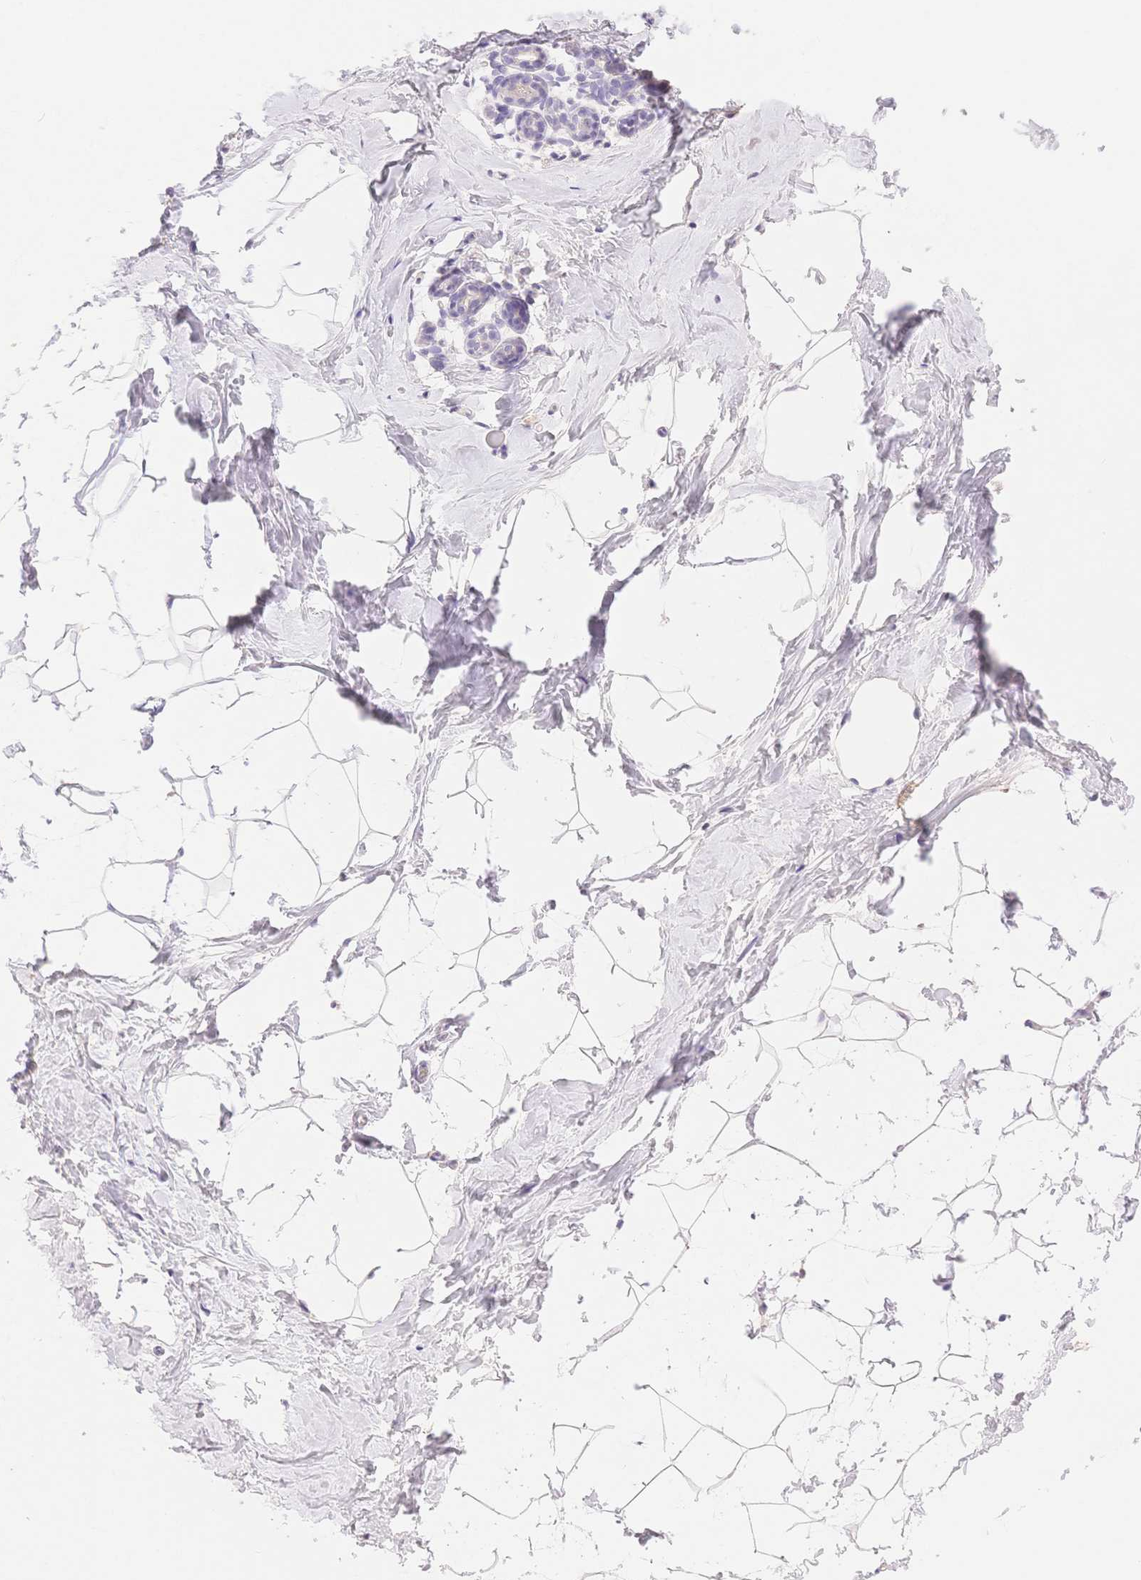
{"staining": {"intensity": "negative", "quantity": "none", "location": "none"}, "tissue": "breast", "cell_type": "Adipocytes", "image_type": "normal", "snomed": [{"axis": "morphology", "description": "Normal tissue, NOS"}, {"axis": "topography", "description": "Breast"}], "caption": "IHC of benign breast displays no staining in adipocytes. Nuclei are stained in blue.", "gene": "MYOM1", "patient": {"sex": "female", "age": 32}}